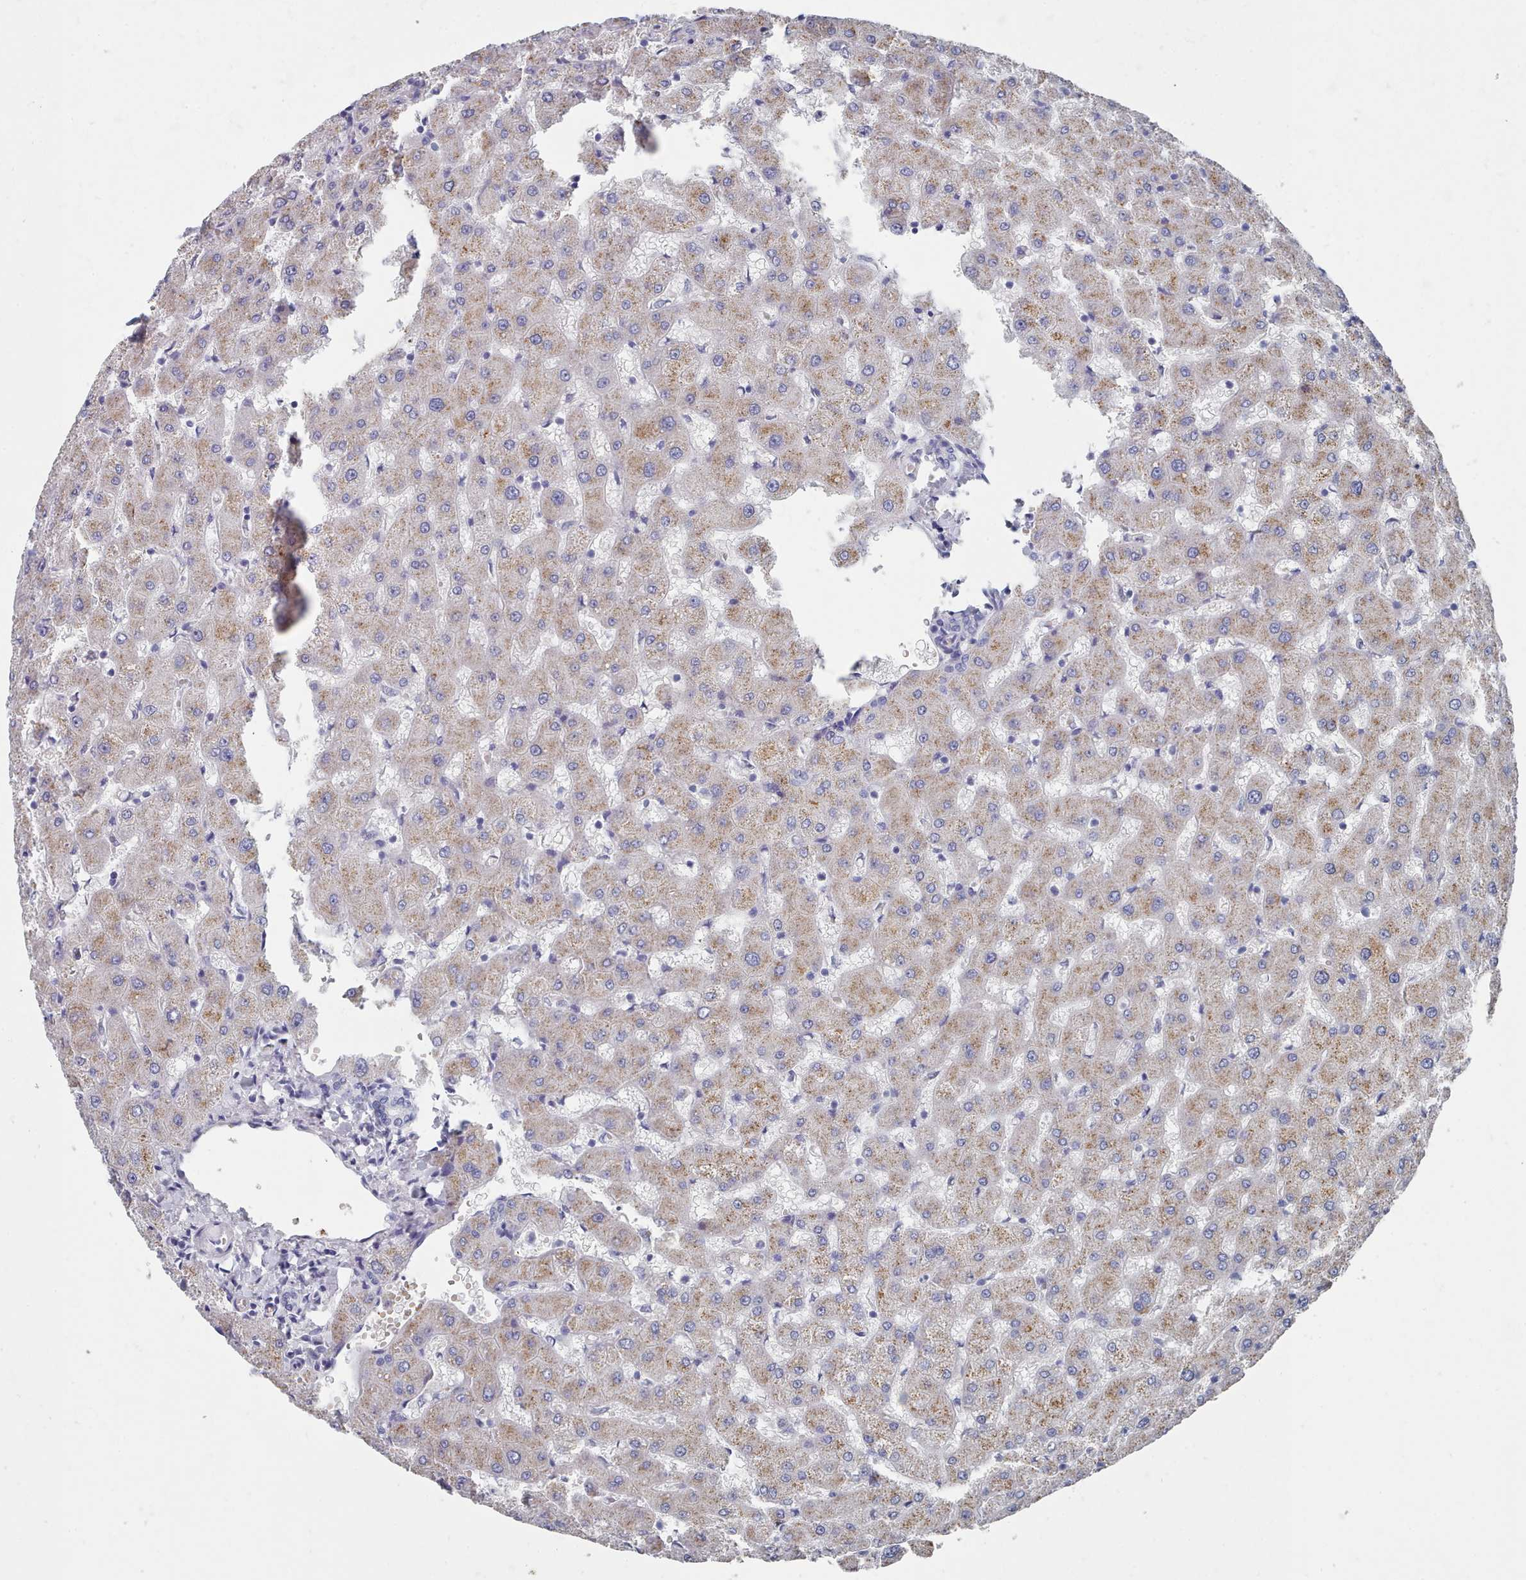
{"staining": {"intensity": "negative", "quantity": "none", "location": "none"}, "tissue": "liver", "cell_type": "Cholangiocytes", "image_type": "normal", "snomed": [{"axis": "morphology", "description": "Normal tissue, NOS"}, {"axis": "topography", "description": "Liver"}], "caption": "Cholangiocytes show no significant protein positivity in normal liver. (DAB (3,3'-diaminobenzidine) immunohistochemistry with hematoxylin counter stain).", "gene": "ACAD11", "patient": {"sex": "female", "age": 63}}